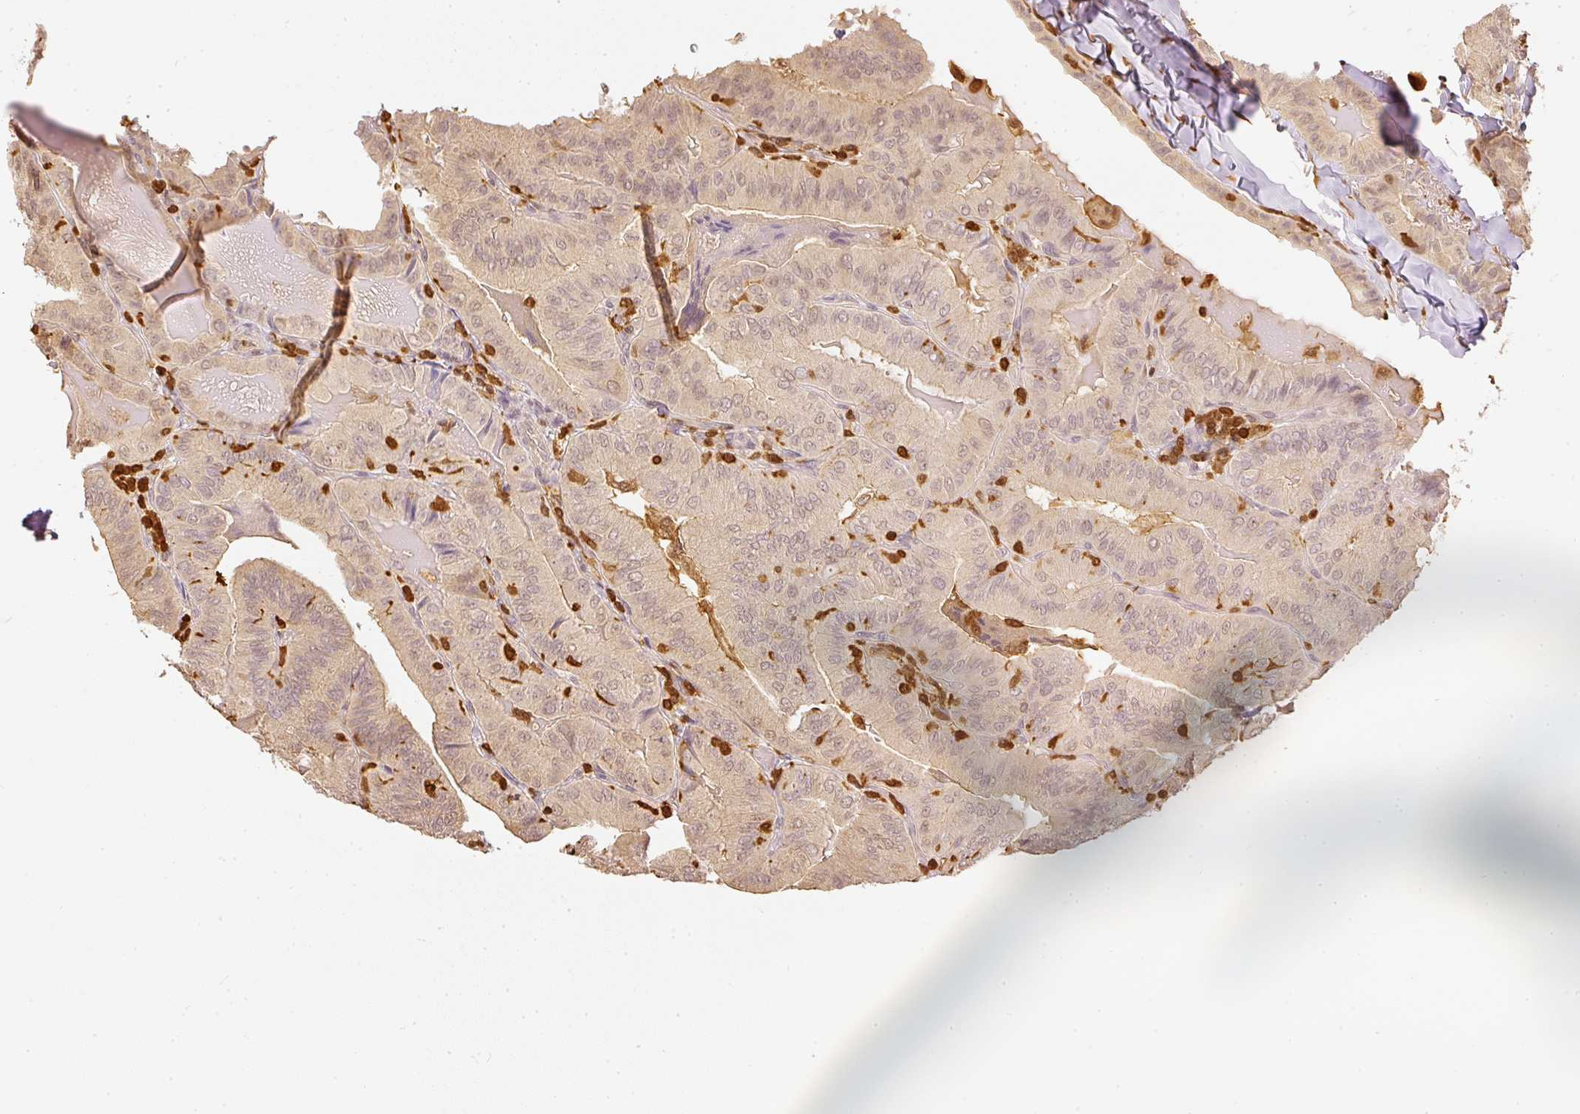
{"staining": {"intensity": "weak", "quantity": "25%-75%", "location": "cytoplasmic/membranous,nuclear"}, "tissue": "thyroid cancer", "cell_type": "Tumor cells", "image_type": "cancer", "snomed": [{"axis": "morphology", "description": "Papillary adenocarcinoma, NOS"}, {"axis": "topography", "description": "Thyroid gland"}], "caption": "Protein expression analysis of thyroid cancer (papillary adenocarcinoma) shows weak cytoplasmic/membranous and nuclear positivity in about 25%-75% of tumor cells.", "gene": "PFN1", "patient": {"sex": "female", "age": 68}}